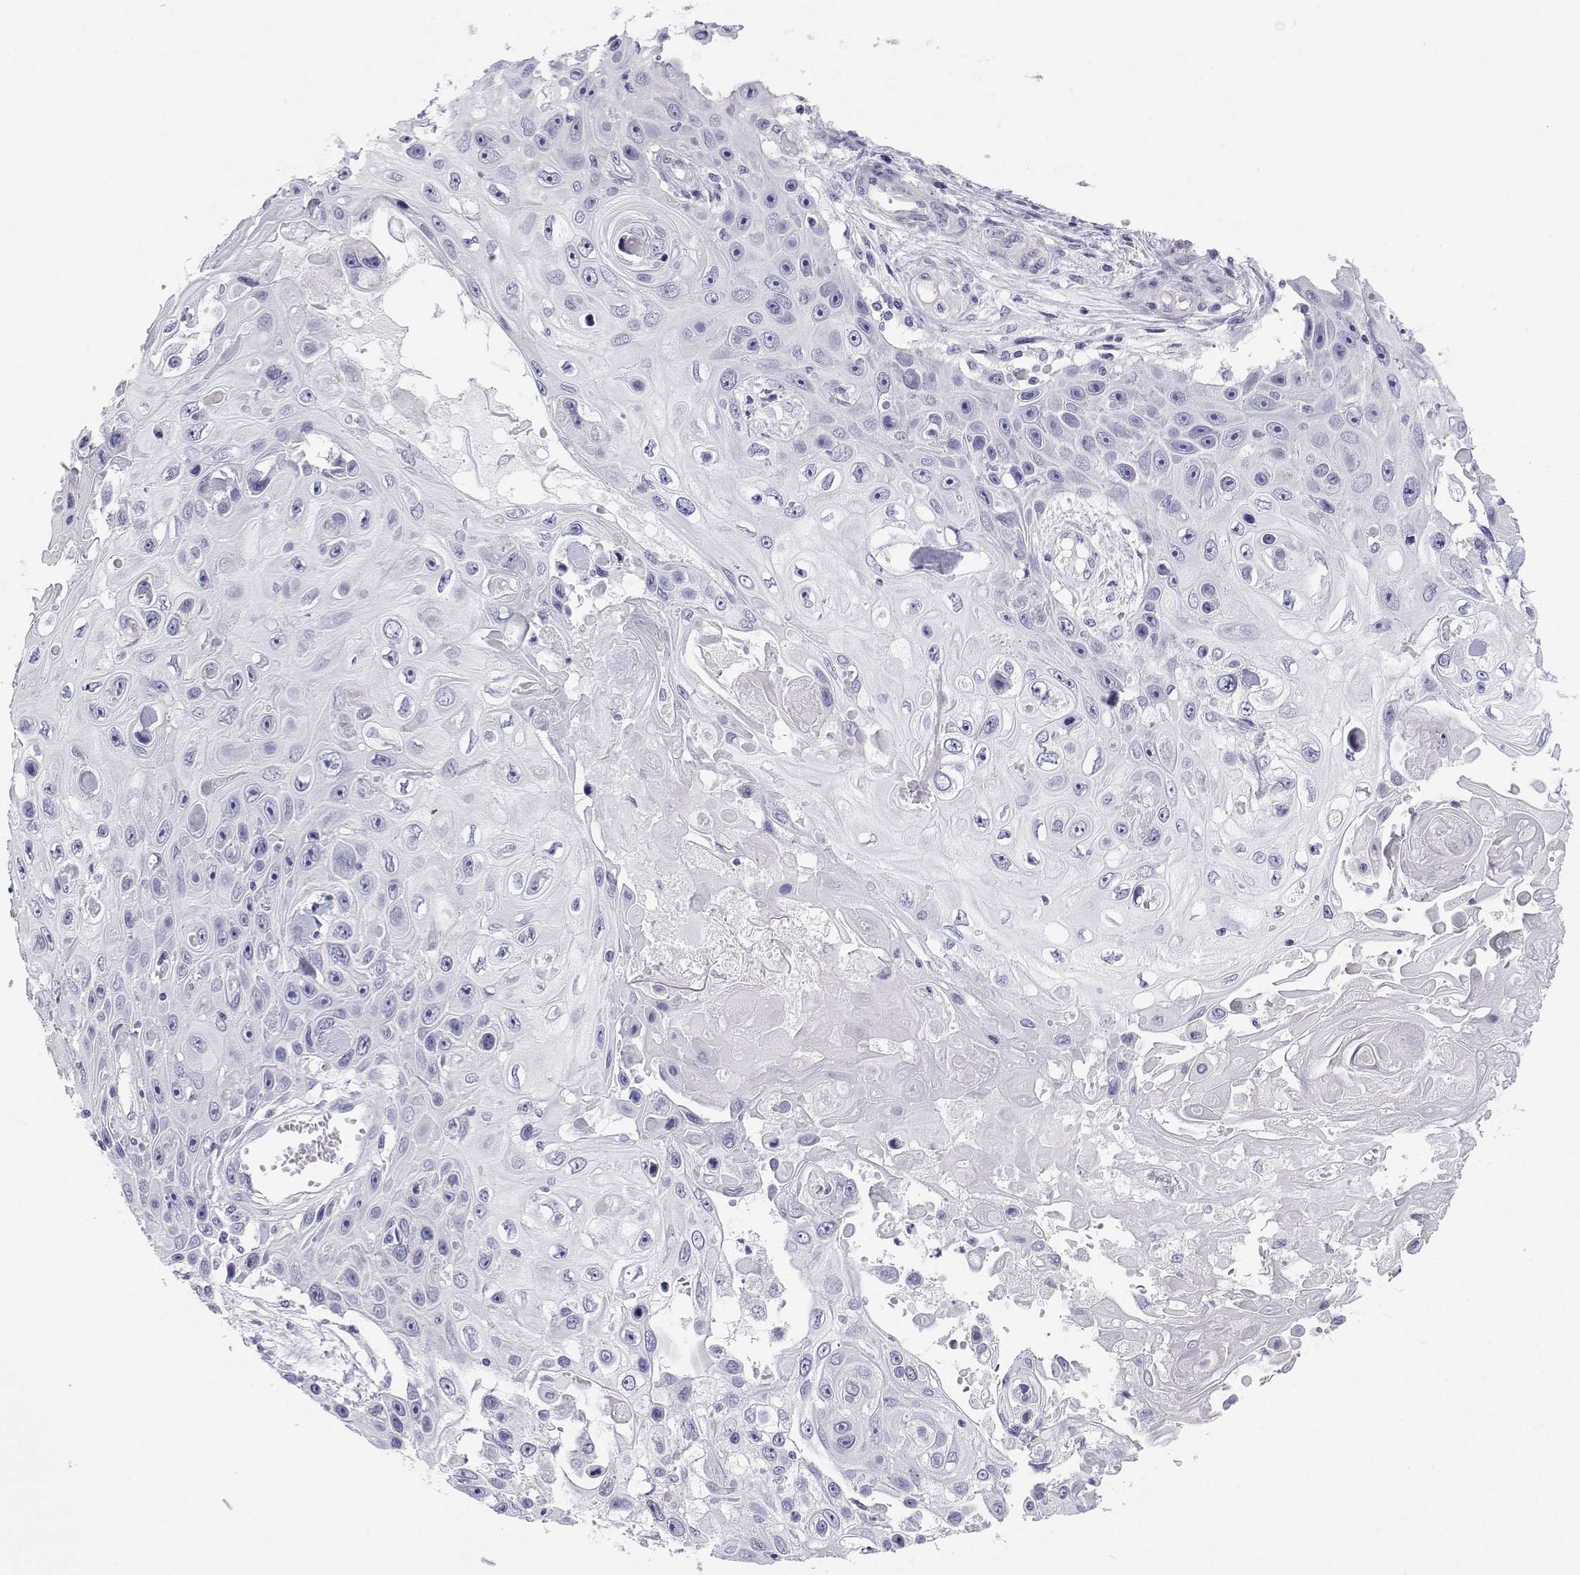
{"staining": {"intensity": "negative", "quantity": "none", "location": "none"}, "tissue": "skin cancer", "cell_type": "Tumor cells", "image_type": "cancer", "snomed": [{"axis": "morphology", "description": "Squamous cell carcinoma, NOS"}, {"axis": "topography", "description": "Skin"}], "caption": "Skin cancer was stained to show a protein in brown. There is no significant staining in tumor cells.", "gene": "BHMT", "patient": {"sex": "male", "age": 82}}